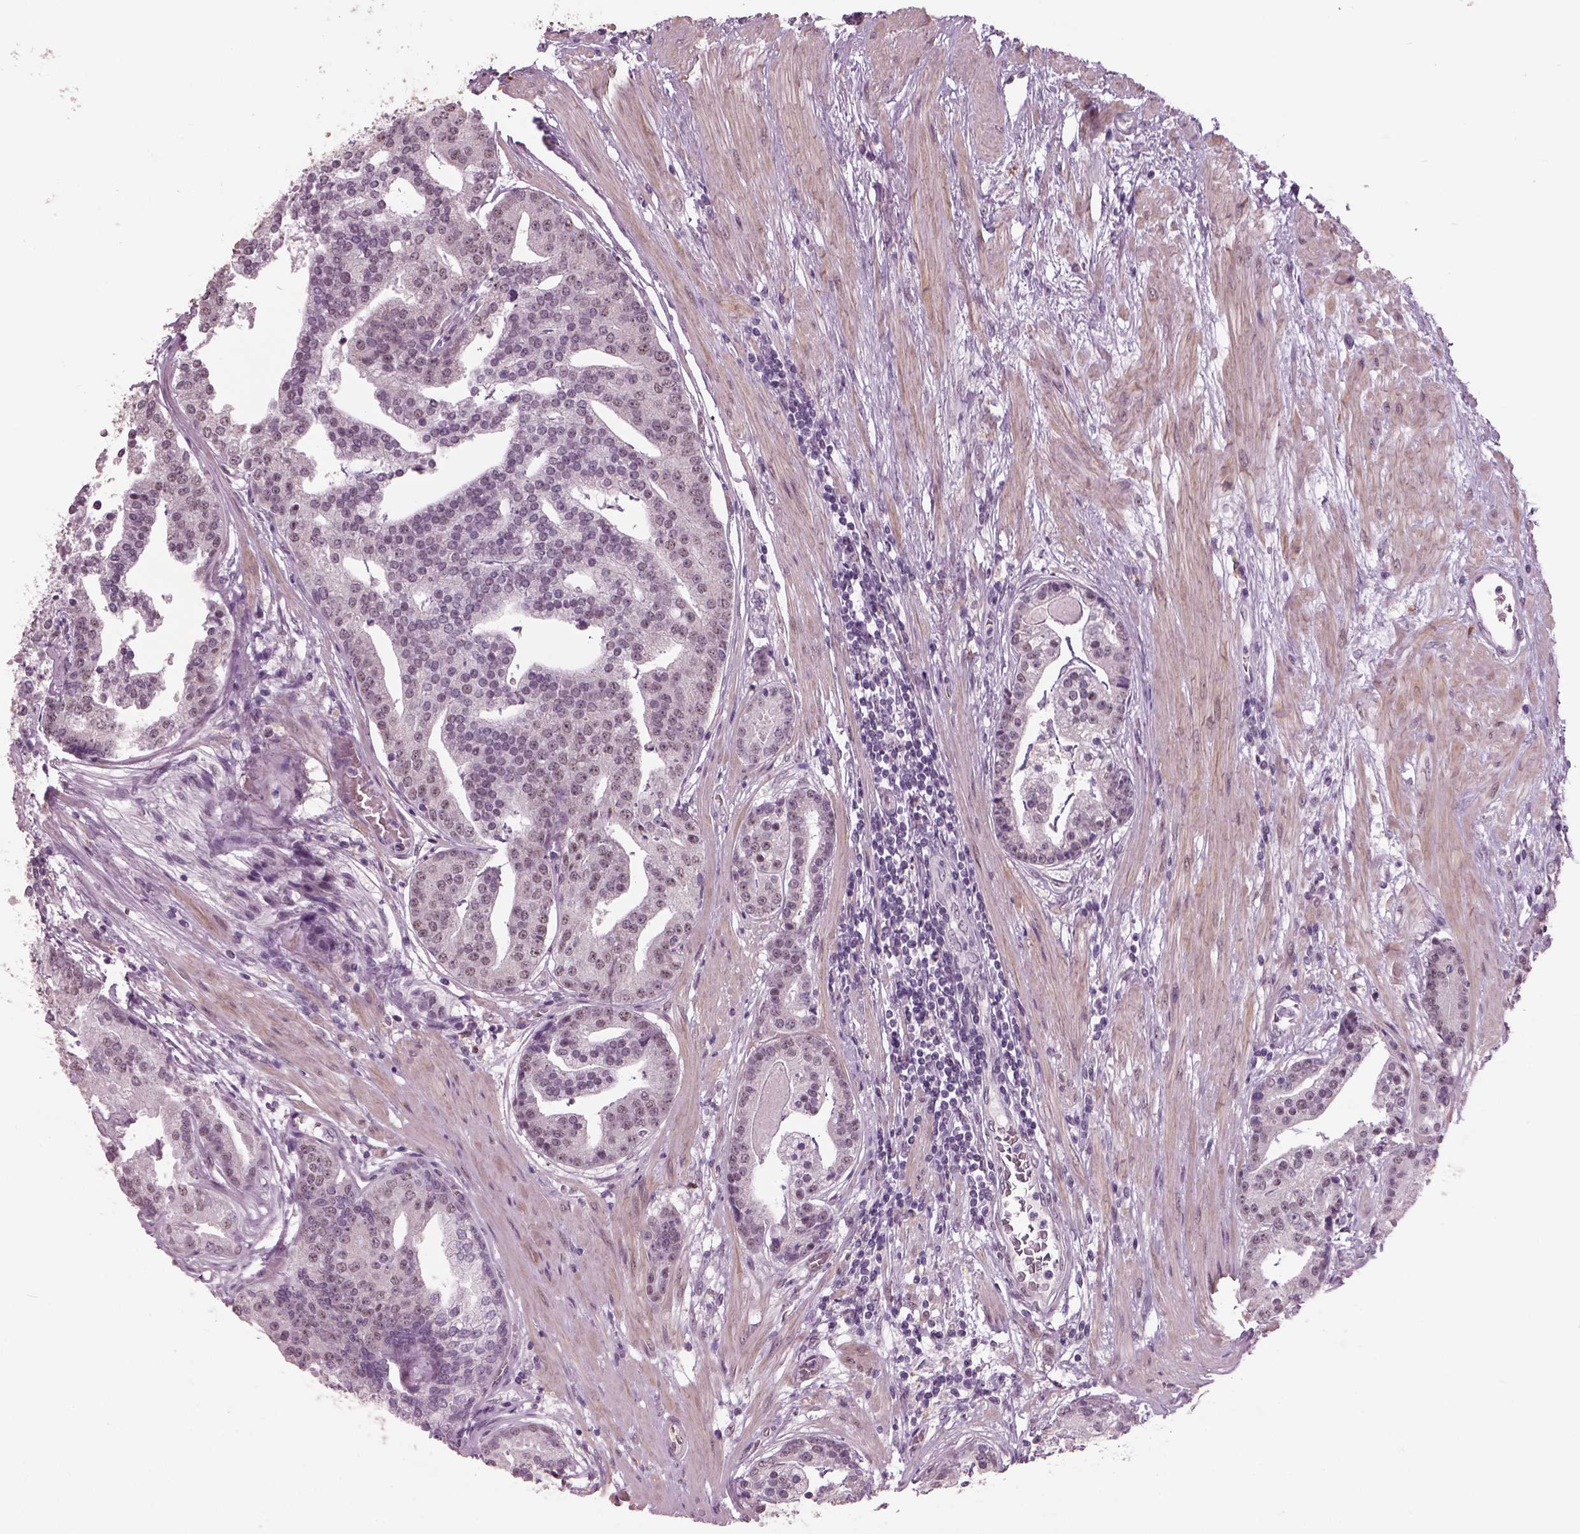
{"staining": {"intensity": "negative", "quantity": "none", "location": "none"}, "tissue": "prostate cancer", "cell_type": "Tumor cells", "image_type": "cancer", "snomed": [{"axis": "morphology", "description": "Adenocarcinoma, NOS"}, {"axis": "topography", "description": "Prostate and seminal vesicle, NOS"}, {"axis": "topography", "description": "Prostate"}], "caption": "Image shows no significant protein expression in tumor cells of prostate cancer. The staining is performed using DAB (3,3'-diaminobenzidine) brown chromogen with nuclei counter-stained in using hematoxylin.", "gene": "NAT8", "patient": {"sex": "male", "age": 44}}